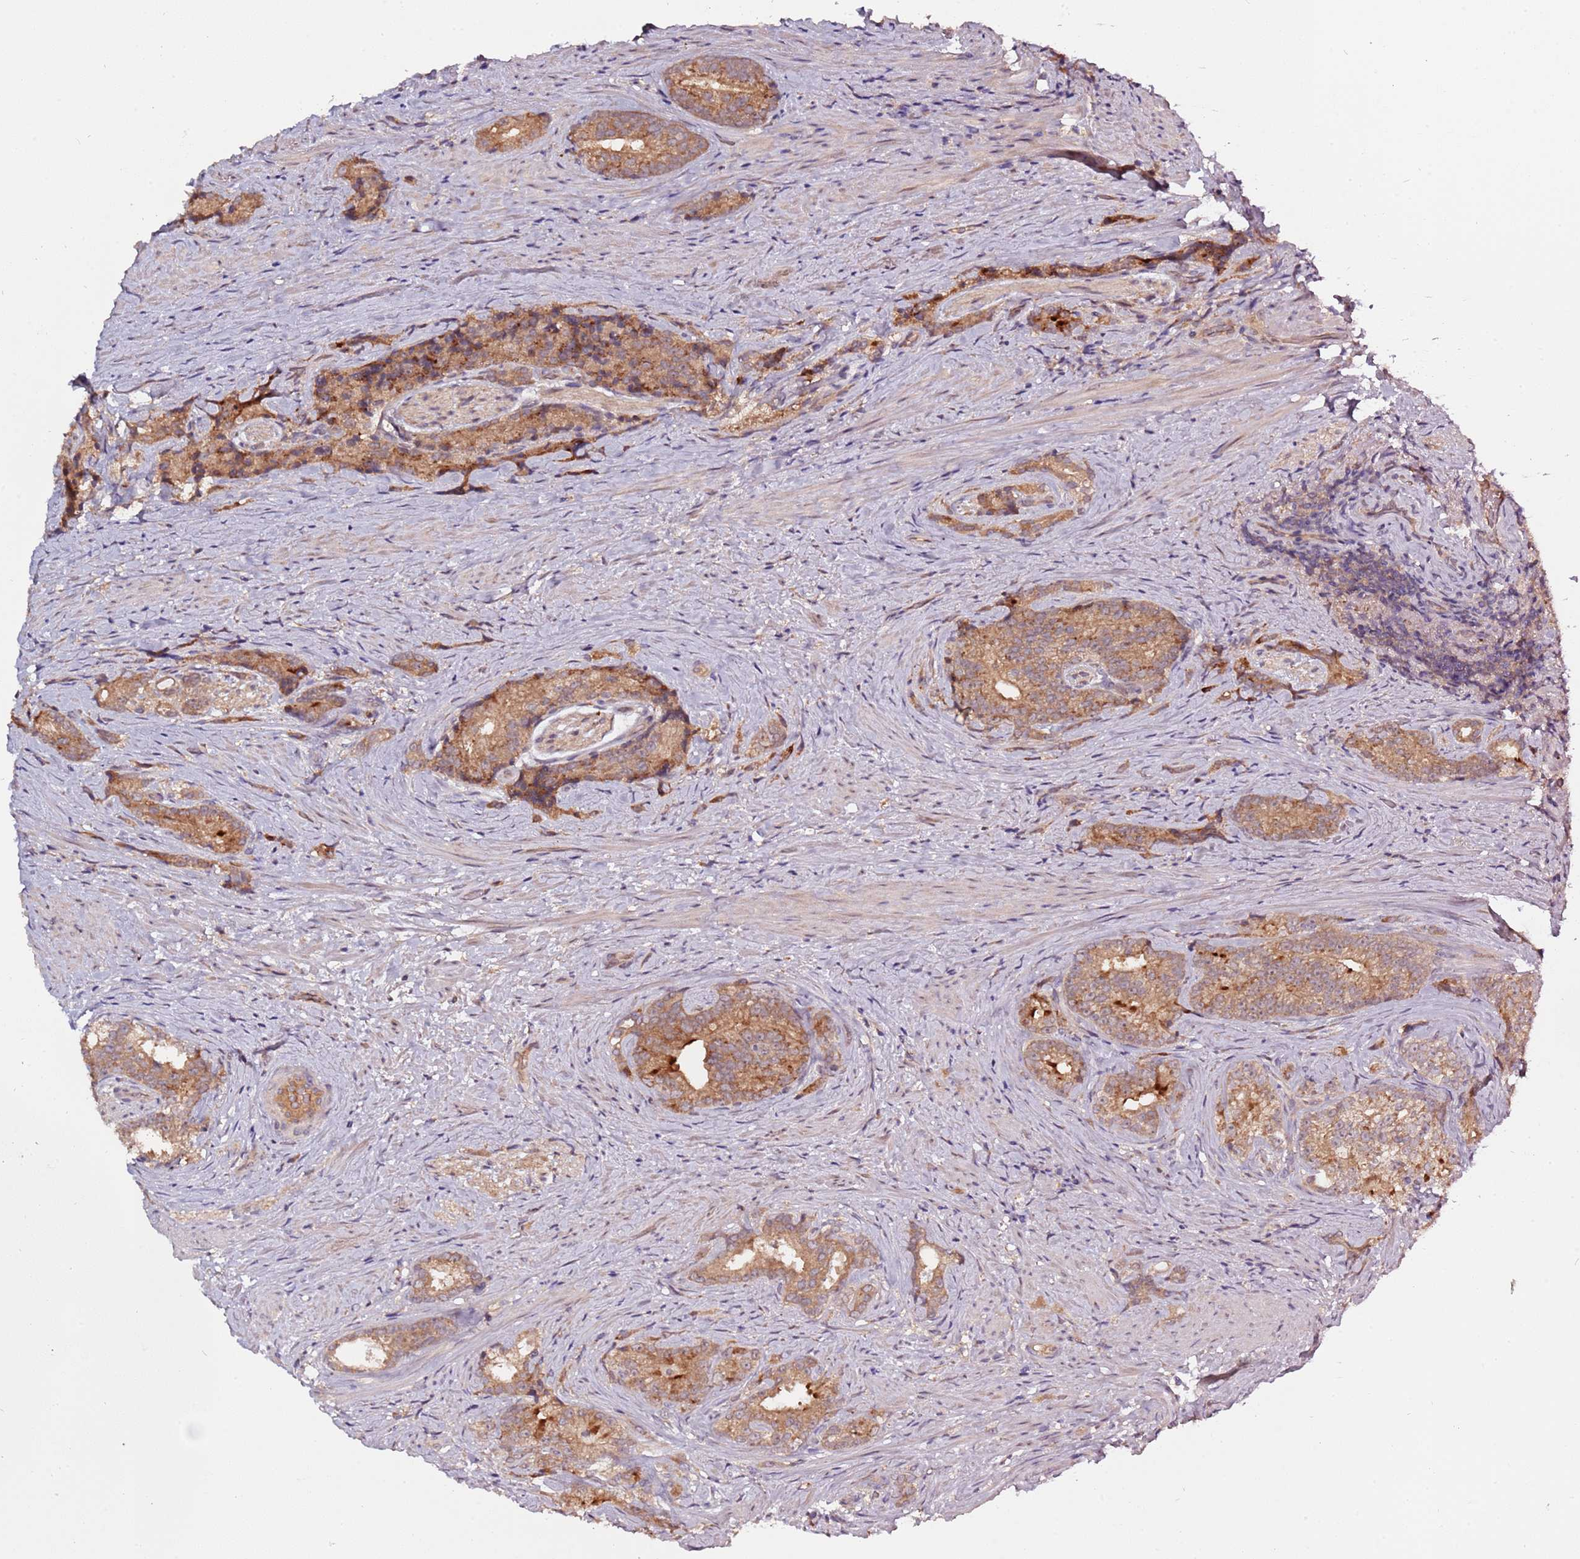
{"staining": {"intensity": "moderate", "quantity": ">75%", "location": "cytoplasmic/membranous"}, "tissue": "prostate cancer", "cell_type": "Tumor cells", "image_type": "cancer", "snomed": [{"axis": "morphology", "description": "Adenocarcinoma, Low grade"}, {"axis": "topography", "description": "Prostate"}], "caption": "Immunohistochemical staining of prostate cancer exhibits medium levels of moderate cytoplasmic/membranous protein staining in about >75% of tumor cells.", "gene": "USP32", "patient": {"sex": "male", "age": 71}}